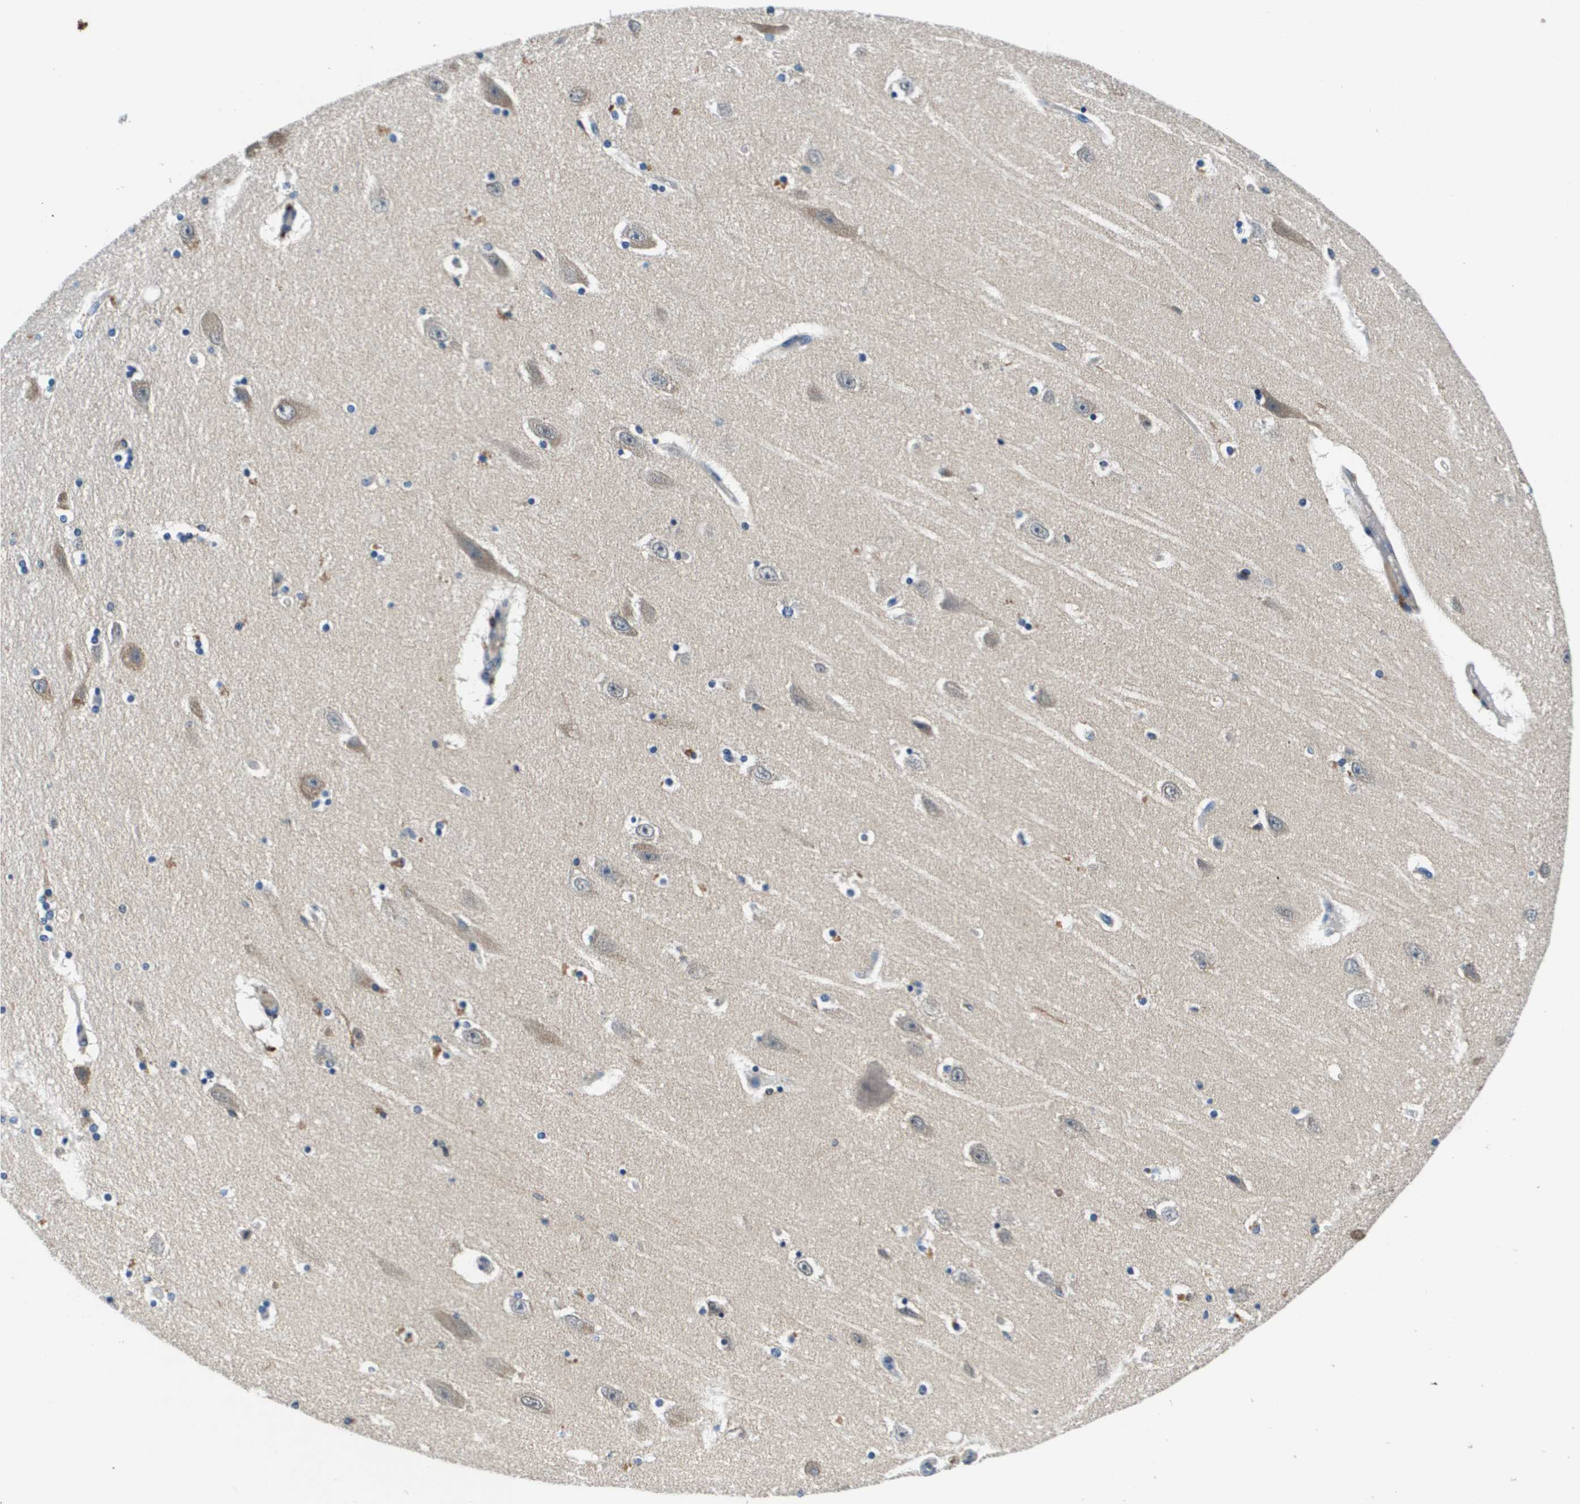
{"staining": {"intensity": "negative", "quantity": "none", "location": "none"}, "tissue": "hippocampus", "cell_type": "Glial cells", "image_type": "normal", "snomed": [{"axis": "morphology", "description": "Normal tissue, NOS"}, {"axis": "topography", "description": "Hippocampus"}], "caption": "Normal hippocampus was stained to show a protein in brown. There is no significant staining in glial cells. (DAB IHC, high magnification).", "gene": "KCNQ5", "patient": {"sex": "female", "age": 54}}